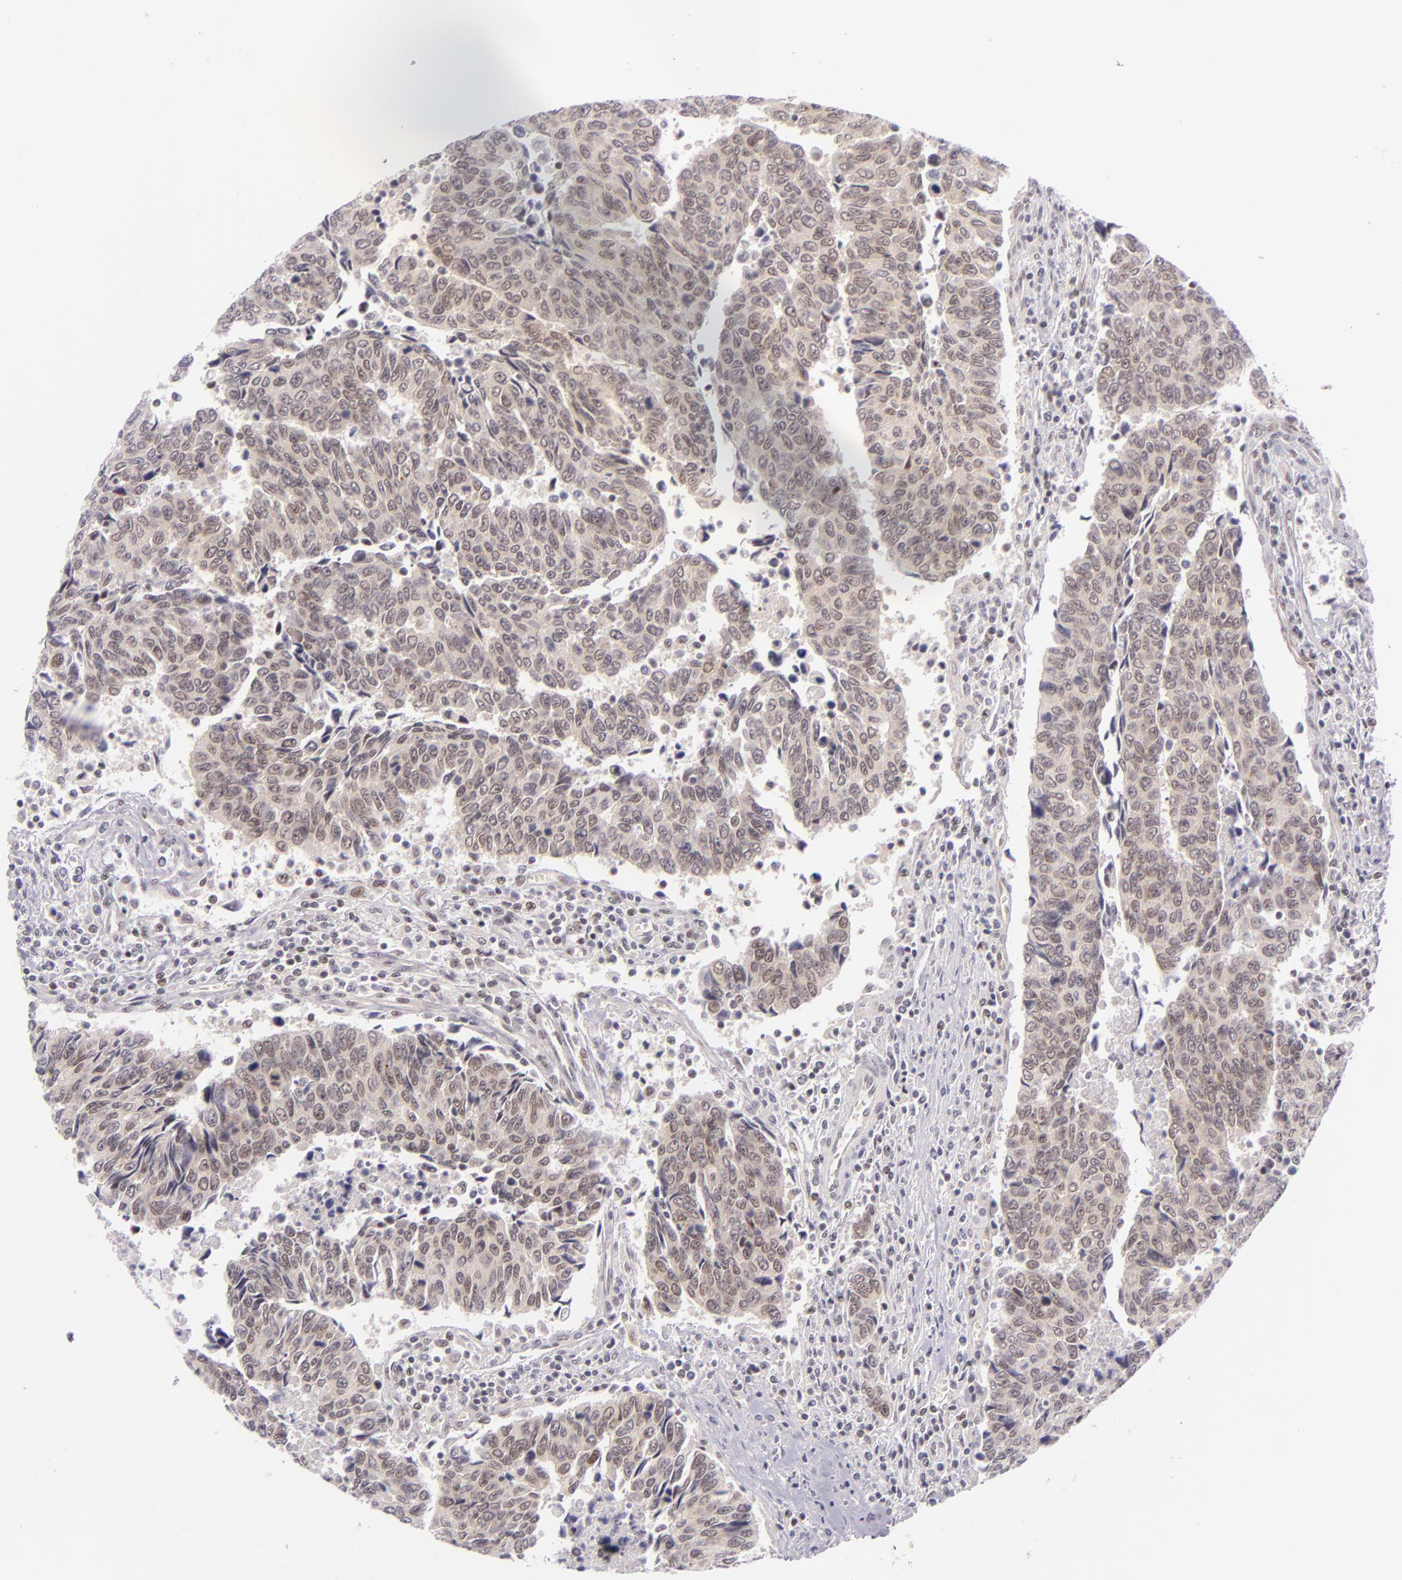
{"staining": {"intensity": "weak", "quantity": "25%-75%", "location": "cytoplasmic/membranous"}, "tissue": "urothelial cancer", "cell_type": "Tumor cells", "image_type": "cancer", "snomed": [{"axis": "morphology", "description": "Urothelial carcinoma, High grade"}, {"axis": "topography", "description": "Urinary bladder"}], "caption": "High-magnification brightfield microscopy of high-grade urothelial carcinoma stained with DAB (brown) and counterstained with hematoxylin (blue). tumor cells exhibit weak cytoplasmic/membranous positivity is seen in about25%-75% of cells. (Stains: DAB (3,3'-diaminobenzidine) in brown, nuclei in blue, Microscopy: brightfield microscopy at high magnification).", "gene": "BCL3", "patient": {"sex": "male", "age": 86}}